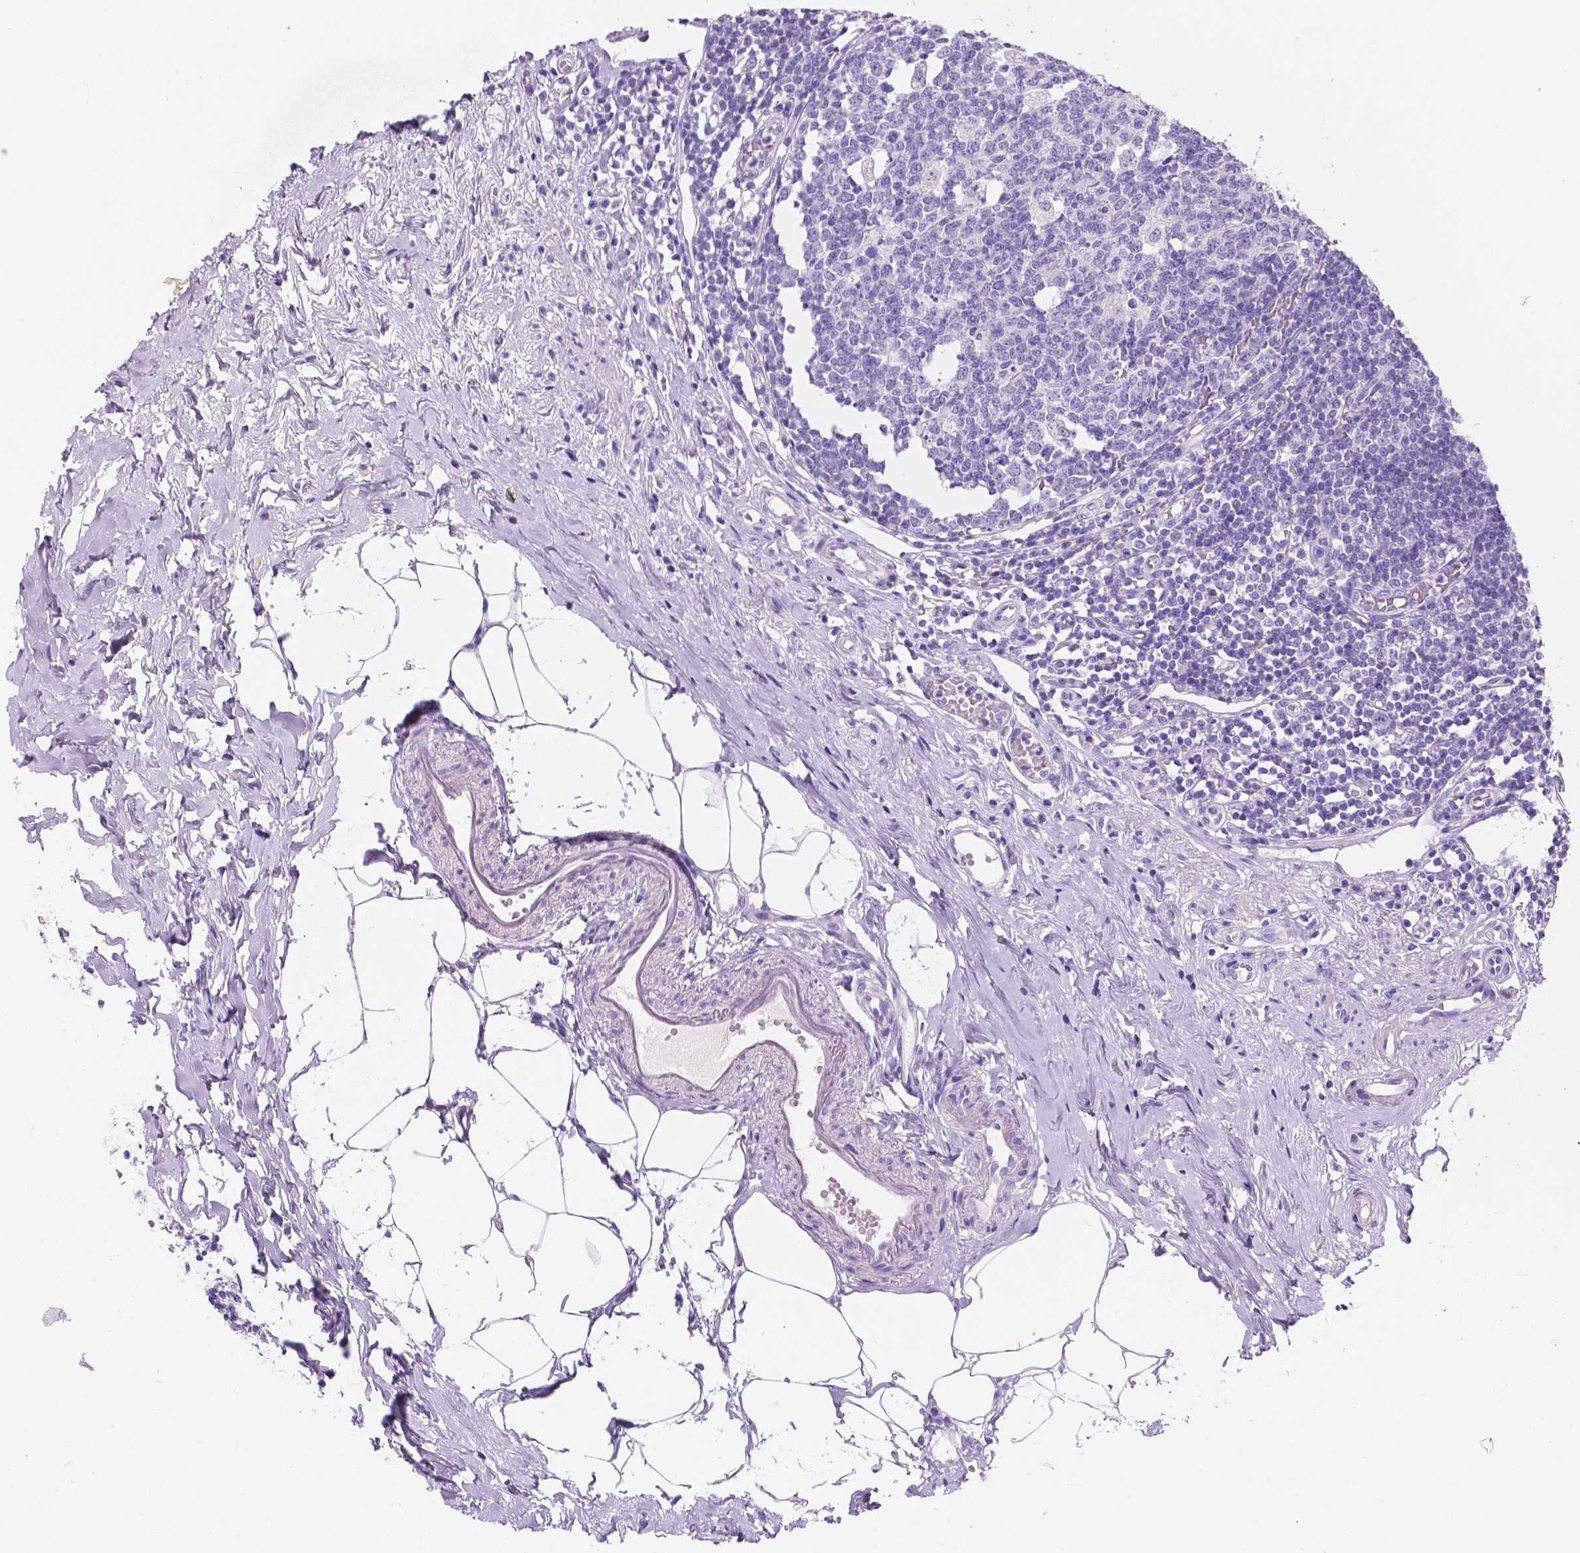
{"staining": {"intensity": "negative", "quantity": "none", "location": "none"}, "tissue": "appendix", "cell_type": "Glandular cells", "image_type": "normal", "snomed": [{"axis": "morphology", "description": "Normal tissue, NOS"}, {"axis": "morphology", "description": "Carcinoma, endometroid"}, {"axis": "topography", "description": "Appendix"}, {"axis": "topography", "description": "Colon"}], "caption": "IHC of unremarkable human appendix shows no positivity in glandular cells.", "gene": "EBLN2", "patient": {"sex": "female", "age": 60}}